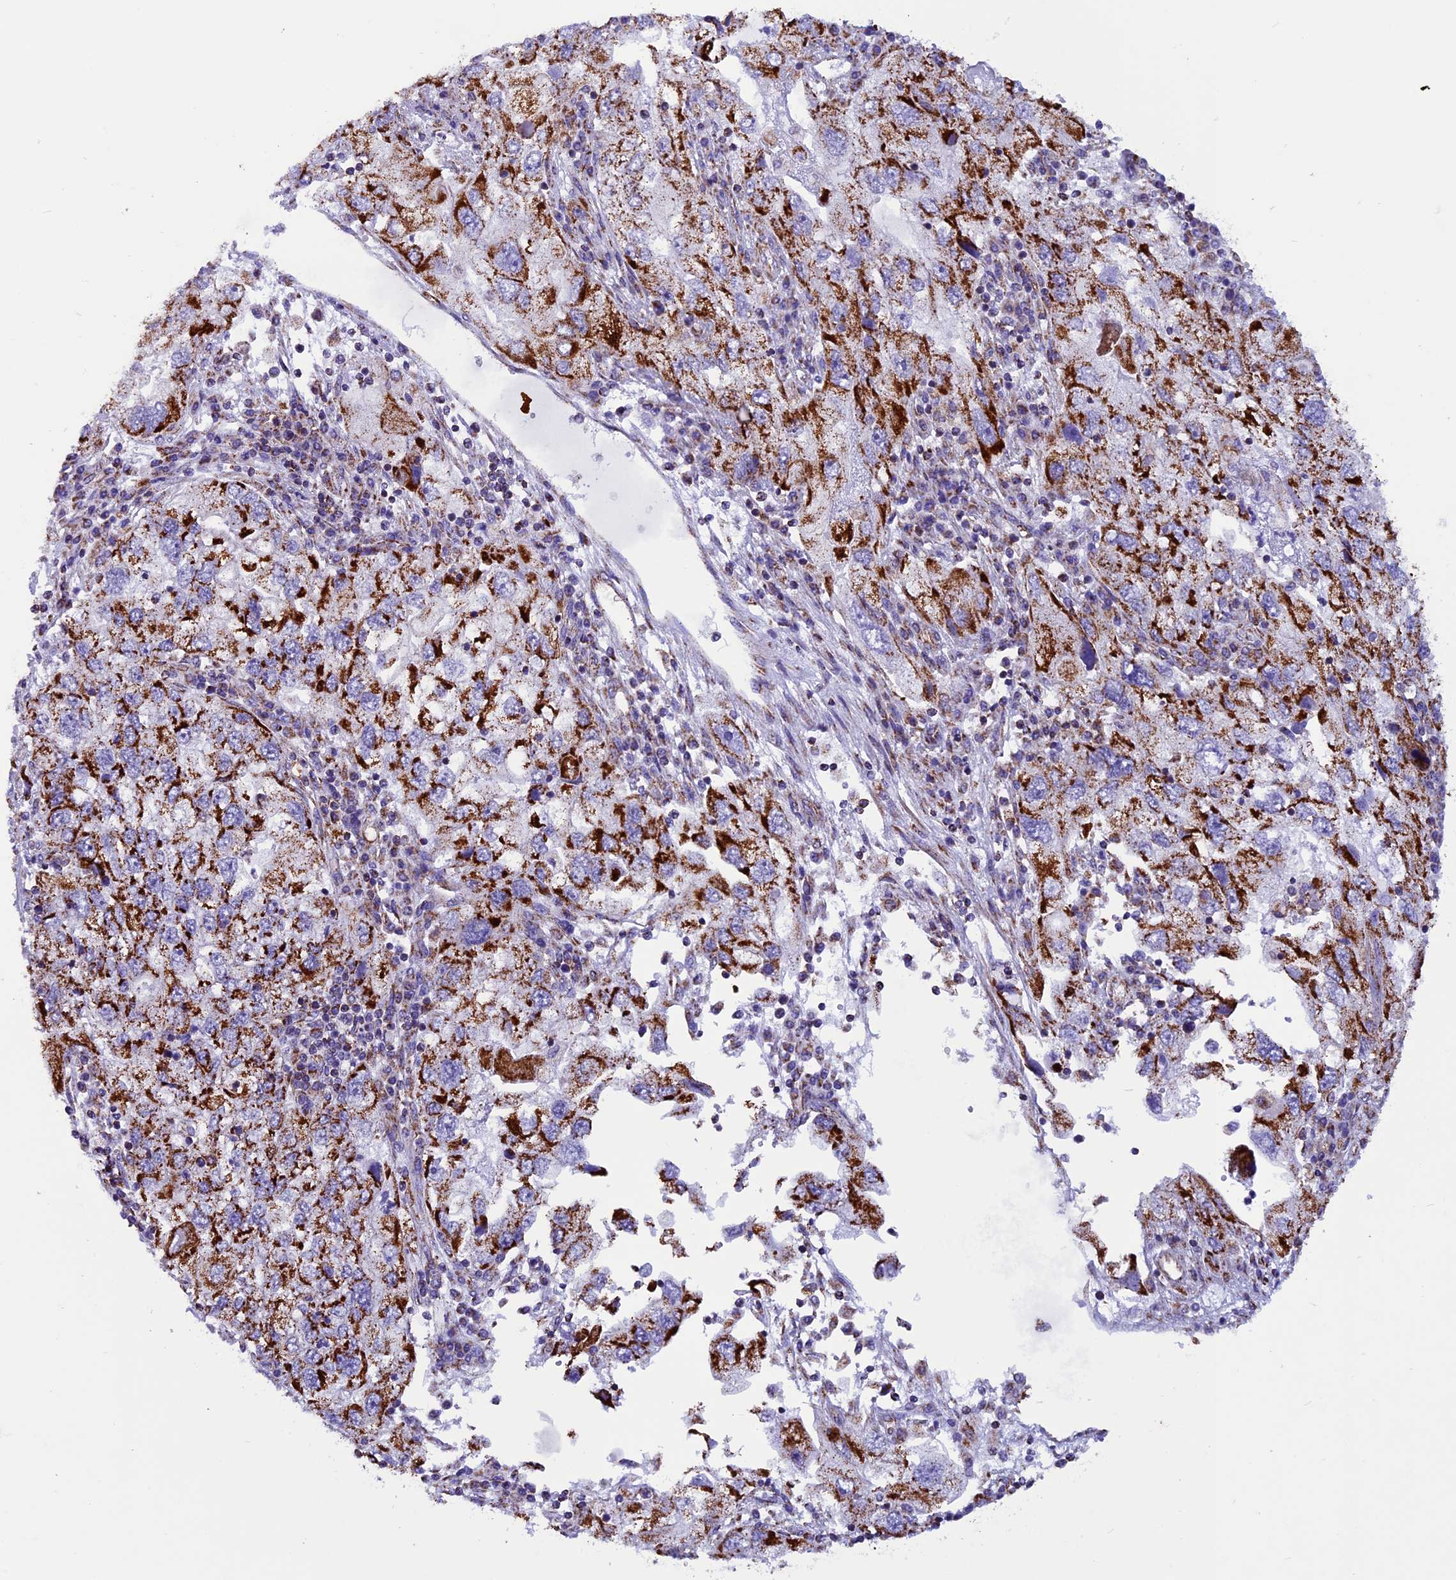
{"staining": {"intensity": "strong", "quantity": ">75%", "location": "cytoplasmic/membranous"}, "tissue": "endometrial cancer", "cell_type": "Tumor cells", "image_type": "cancer", "snomed": [{"axis": "morphology", "description": "Adenocarcinoma, NOS"}, {"axis": "topography", "description": "Endometrium"}], "caption": "Human endometrial cancer (adenocarcinoma) stained with a brown dye reveals strong cytoplasmic/membranous positive staining in about >75% of tumor cells.", "gene": "ICA1L", "patient": {"sex": "female", "age": 49}}